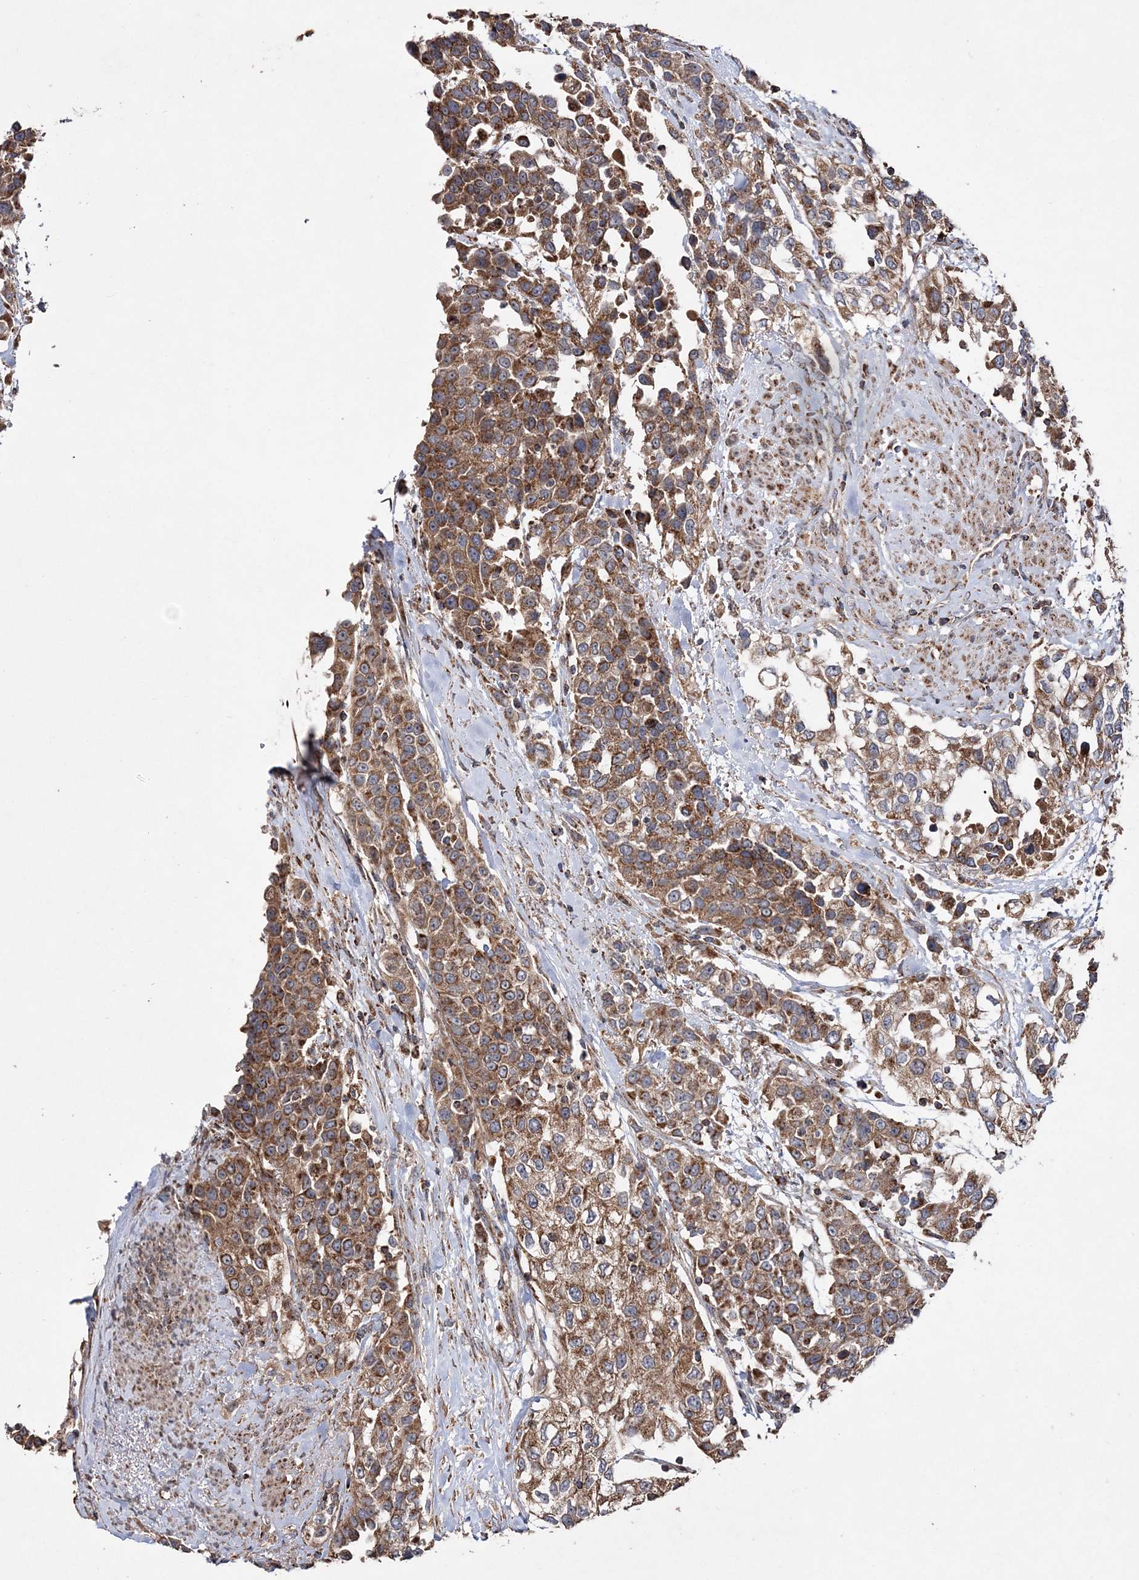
{"staining": {"intensity": "moderate", "quantity": ">75%", "location": "cytoplasmic/membranous"}, "tissue": "urothelial cancer", "cell_type": "Tumor cells", "image_type": "cancer", "snomed": [{"axis": "morphology", "description": "Urothelial carcinoma, High grade"}, {"axis": "topography", "description": "Urinary bladder"}], "caption": "Human urothelial carcinoma (high-grade) stained with a brown dye demonstrates moderate cytoplasmic/membranous positive positivity in approximately >75% of tumor cells.", "gene": "POC5", "patient": {"sex": "female", "age": 80}}